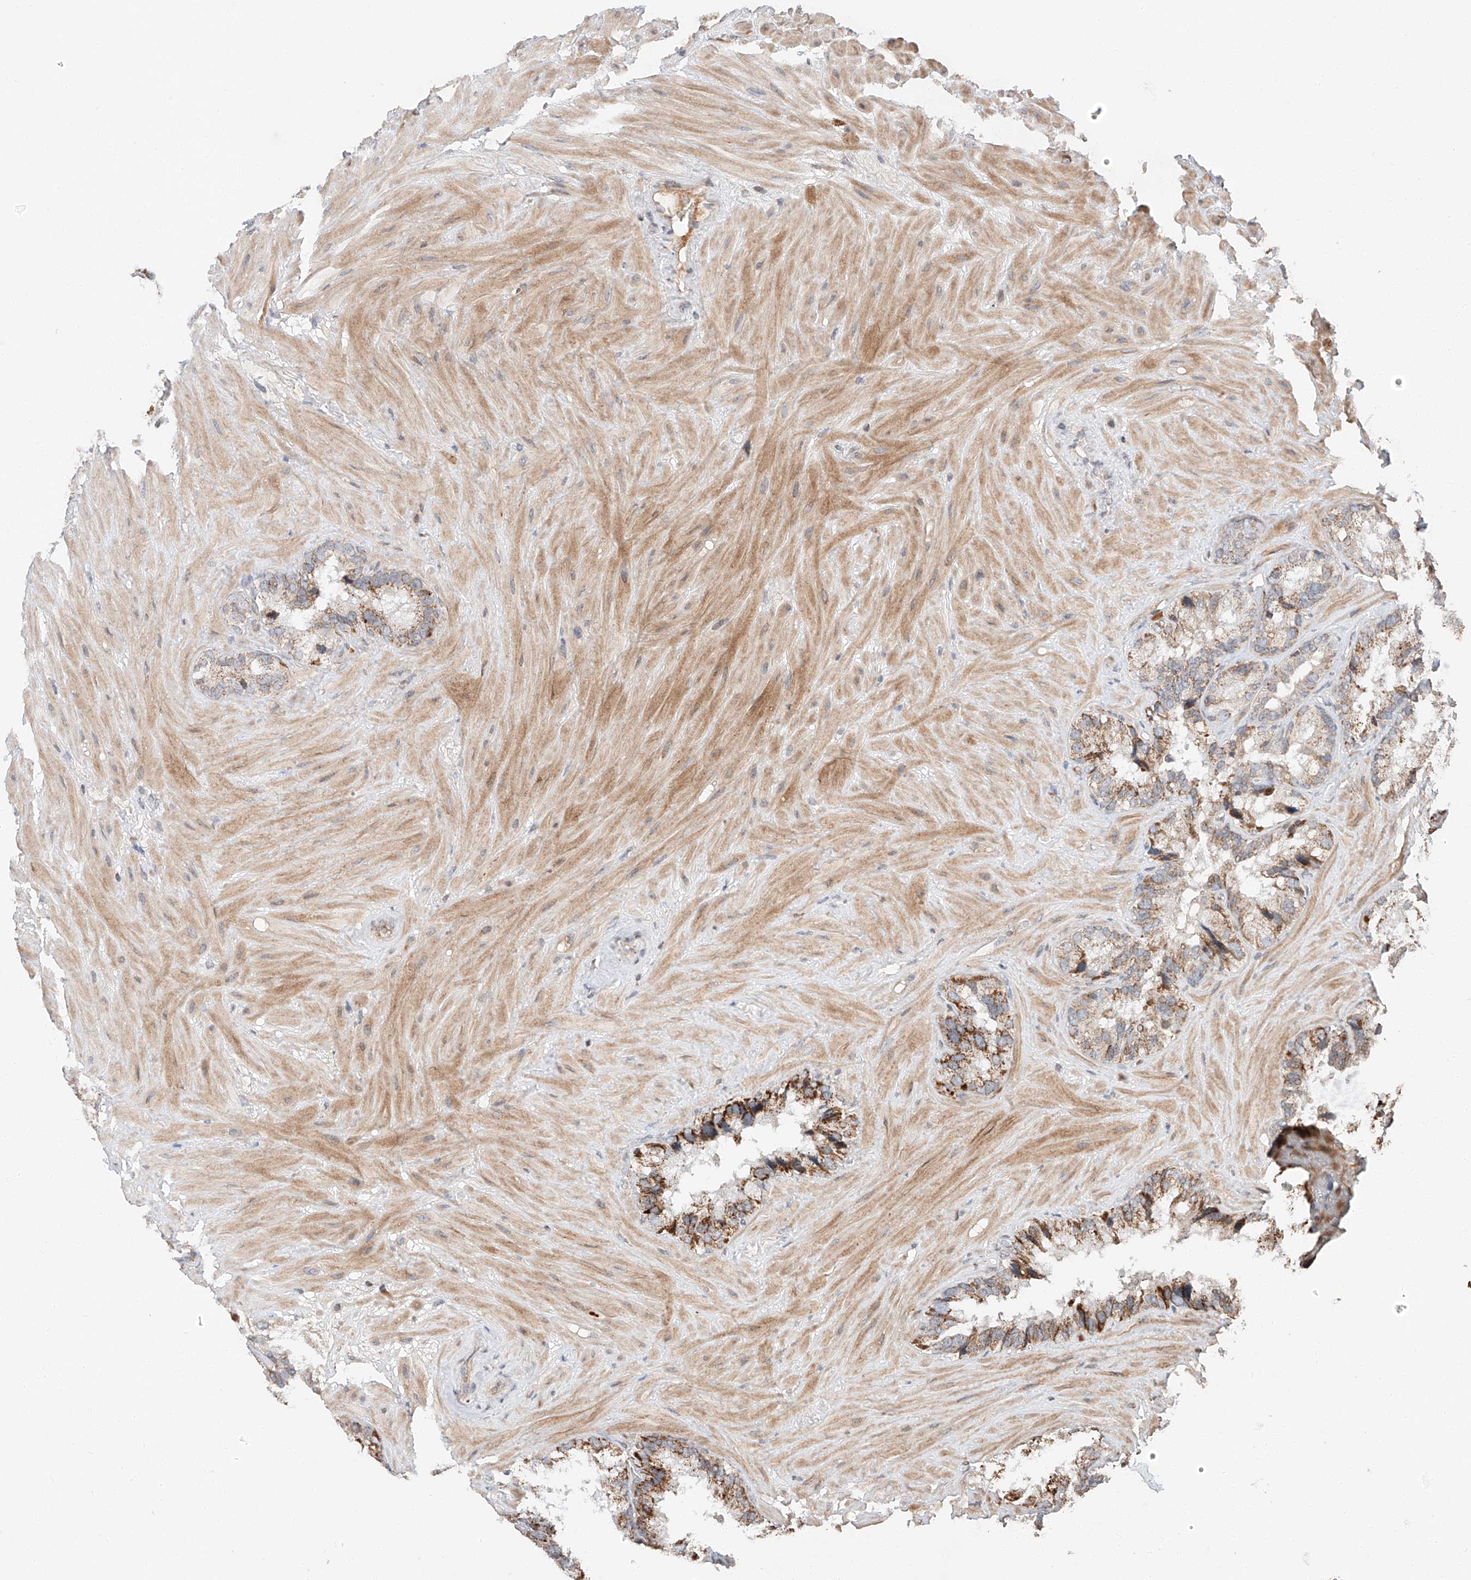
{"staining": {"intensity": "moderate", "quantity": "25%-75%", "location": "cytoplasmic/membranous"}, "tissue": "seminal vesicle", "cell_type": "Glandular cells", "image_type": "normal", "snomed": [{"axis": "morphology", "description": "Normal tissue, NOS"}, {"axis": "topography", "description": "Prostate"}, {"axis": "topography", "description": "Seminal veicle"}], "caption": "Glandular cells show medium levels of moderate cytoplasmic/membranous positivity in approximately 25%-75% of cells in unremarkable seminal vesicle.", "gene": "ARHGAP33", "patient": {"sex": "male", "age": 68}}